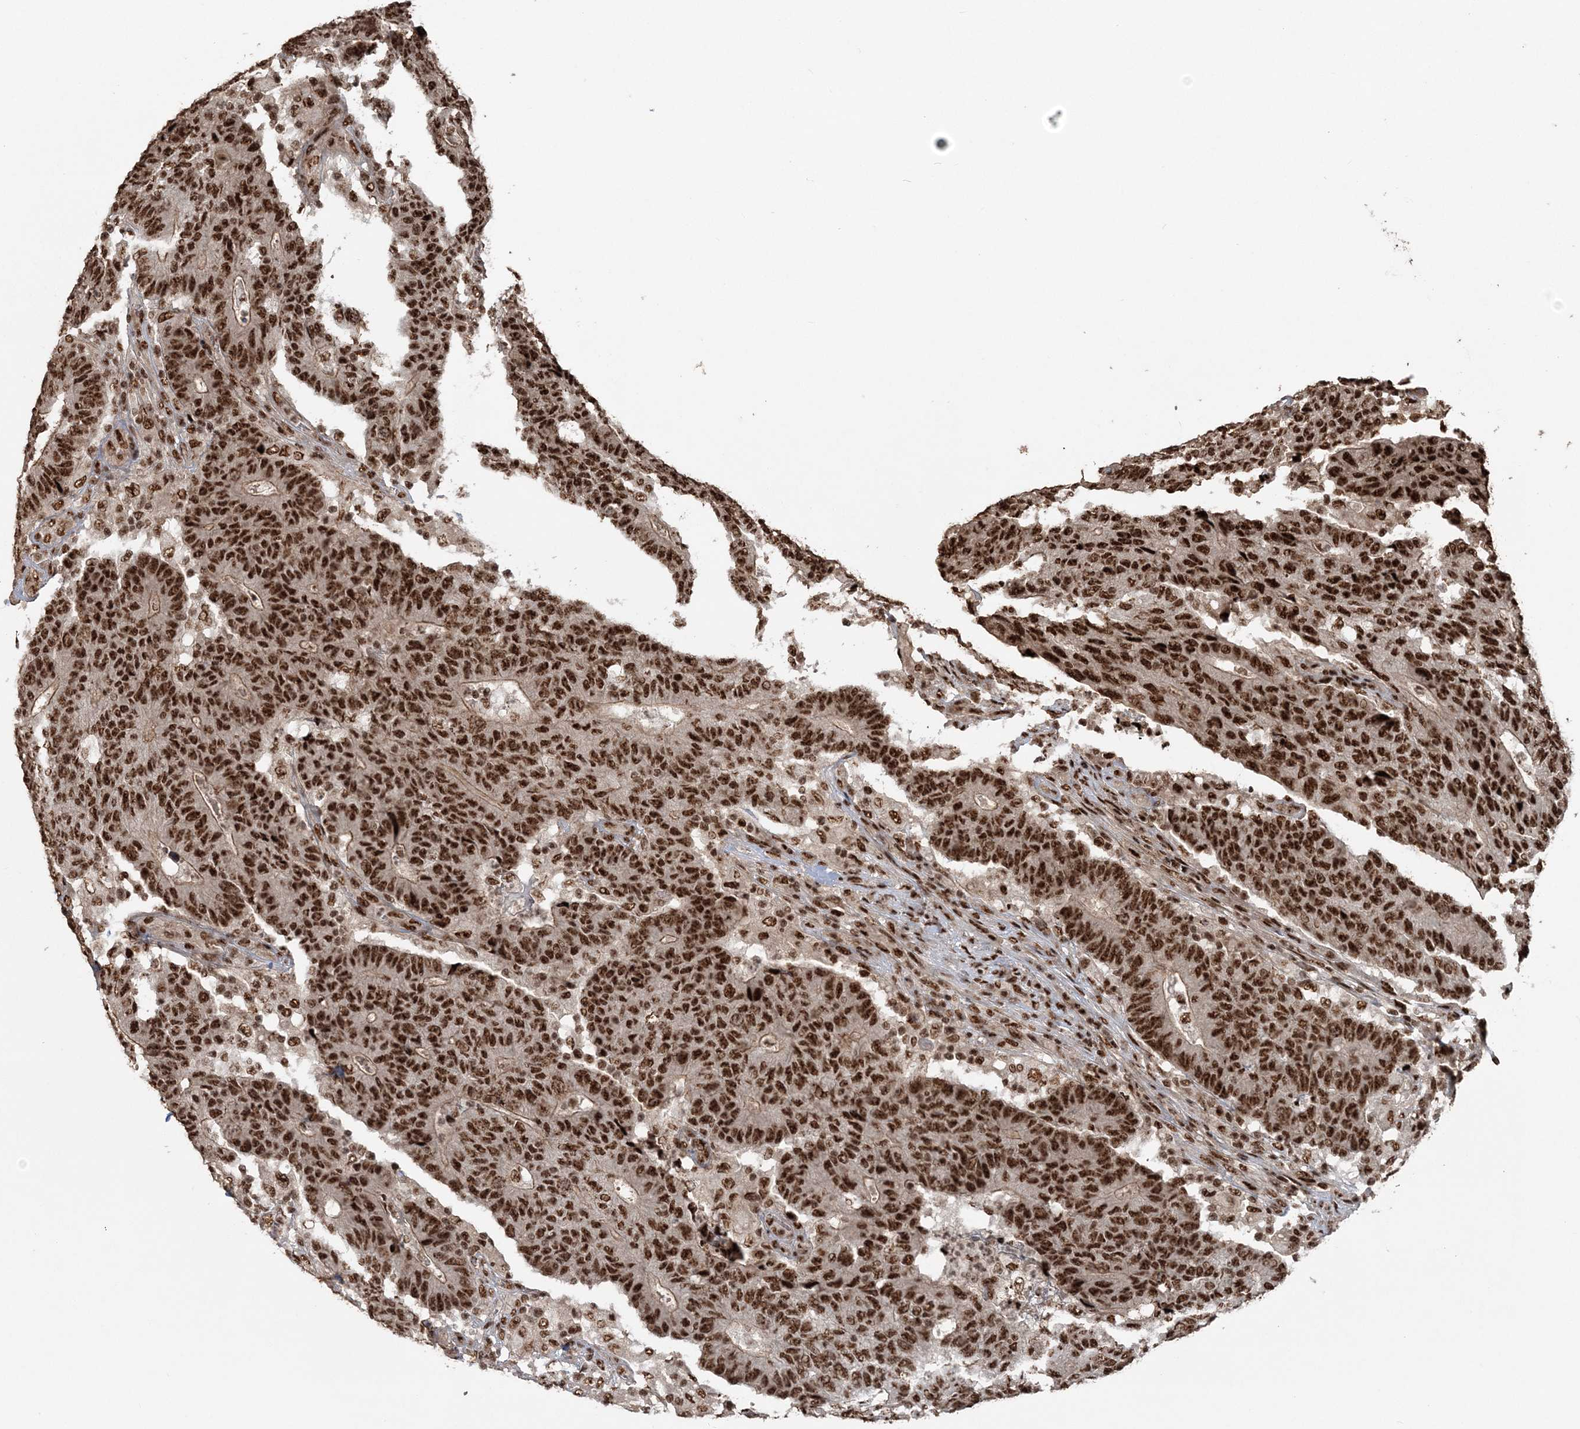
{"staining": {"intensity": "strong", "quantity": ">75%", "location": "nuclear"}, "tissue": "colorectal cancer", "cell_type": "Tumor cells", "image_type": "cancer", "snomed": [{"axis": "morphology", "description": "Normal tissue, NOS"}, {"axis": "morphology", "description": "Adenocarcinoma, NOS"}, {"axis": "topography", "description": "Colon"}], "caption": "Protein expression analysis of colorectal cancer shows strong nuclear staining in about >75% of tumor cells. The protein is shown in brown color, while the nuclei are stained blue.", "gene": "EXOSC8", "patient": {"sex": "female", "age": 75}}